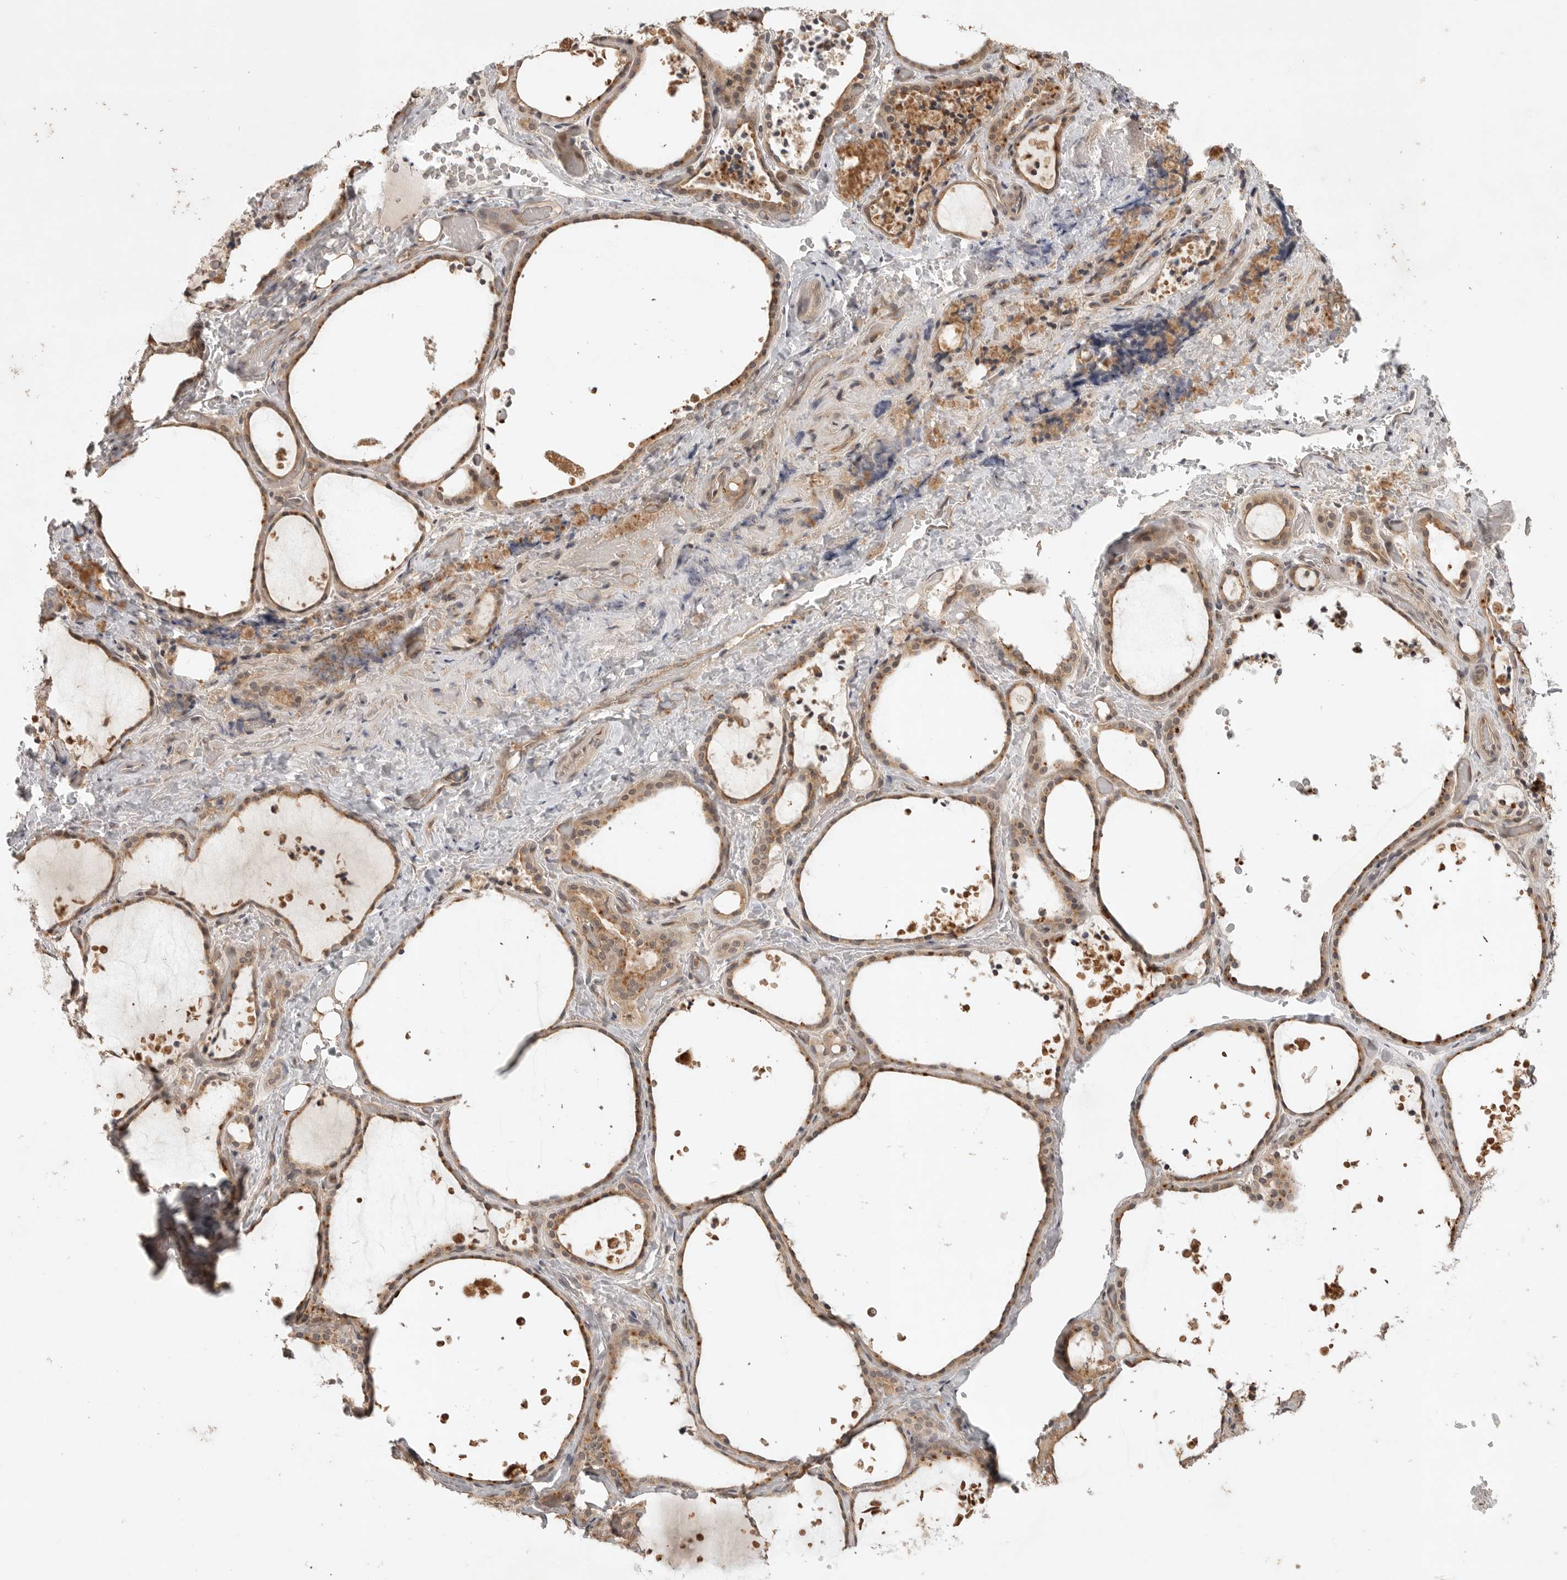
{"staining": {"intensity": "moderate", "quantity": ">75%", "location": "cytoplasmic/membranous"}, "tissue": "thyroid gland", "cell_type": "Glandular cells", "image_type": "normal", "snomed": [{"axis": "morphology", "description": "Normal tissue, NOS"}, {"axis": "topography", "description": "Thyroid gland"}], "caption": "A micrograph of human thyroid gland stained for a protein shows moderate cytoplasmic/membranous brown staining in glandular cells.", "gene": "ZNF232", "patient": {"sex": "female", "age": 44}}